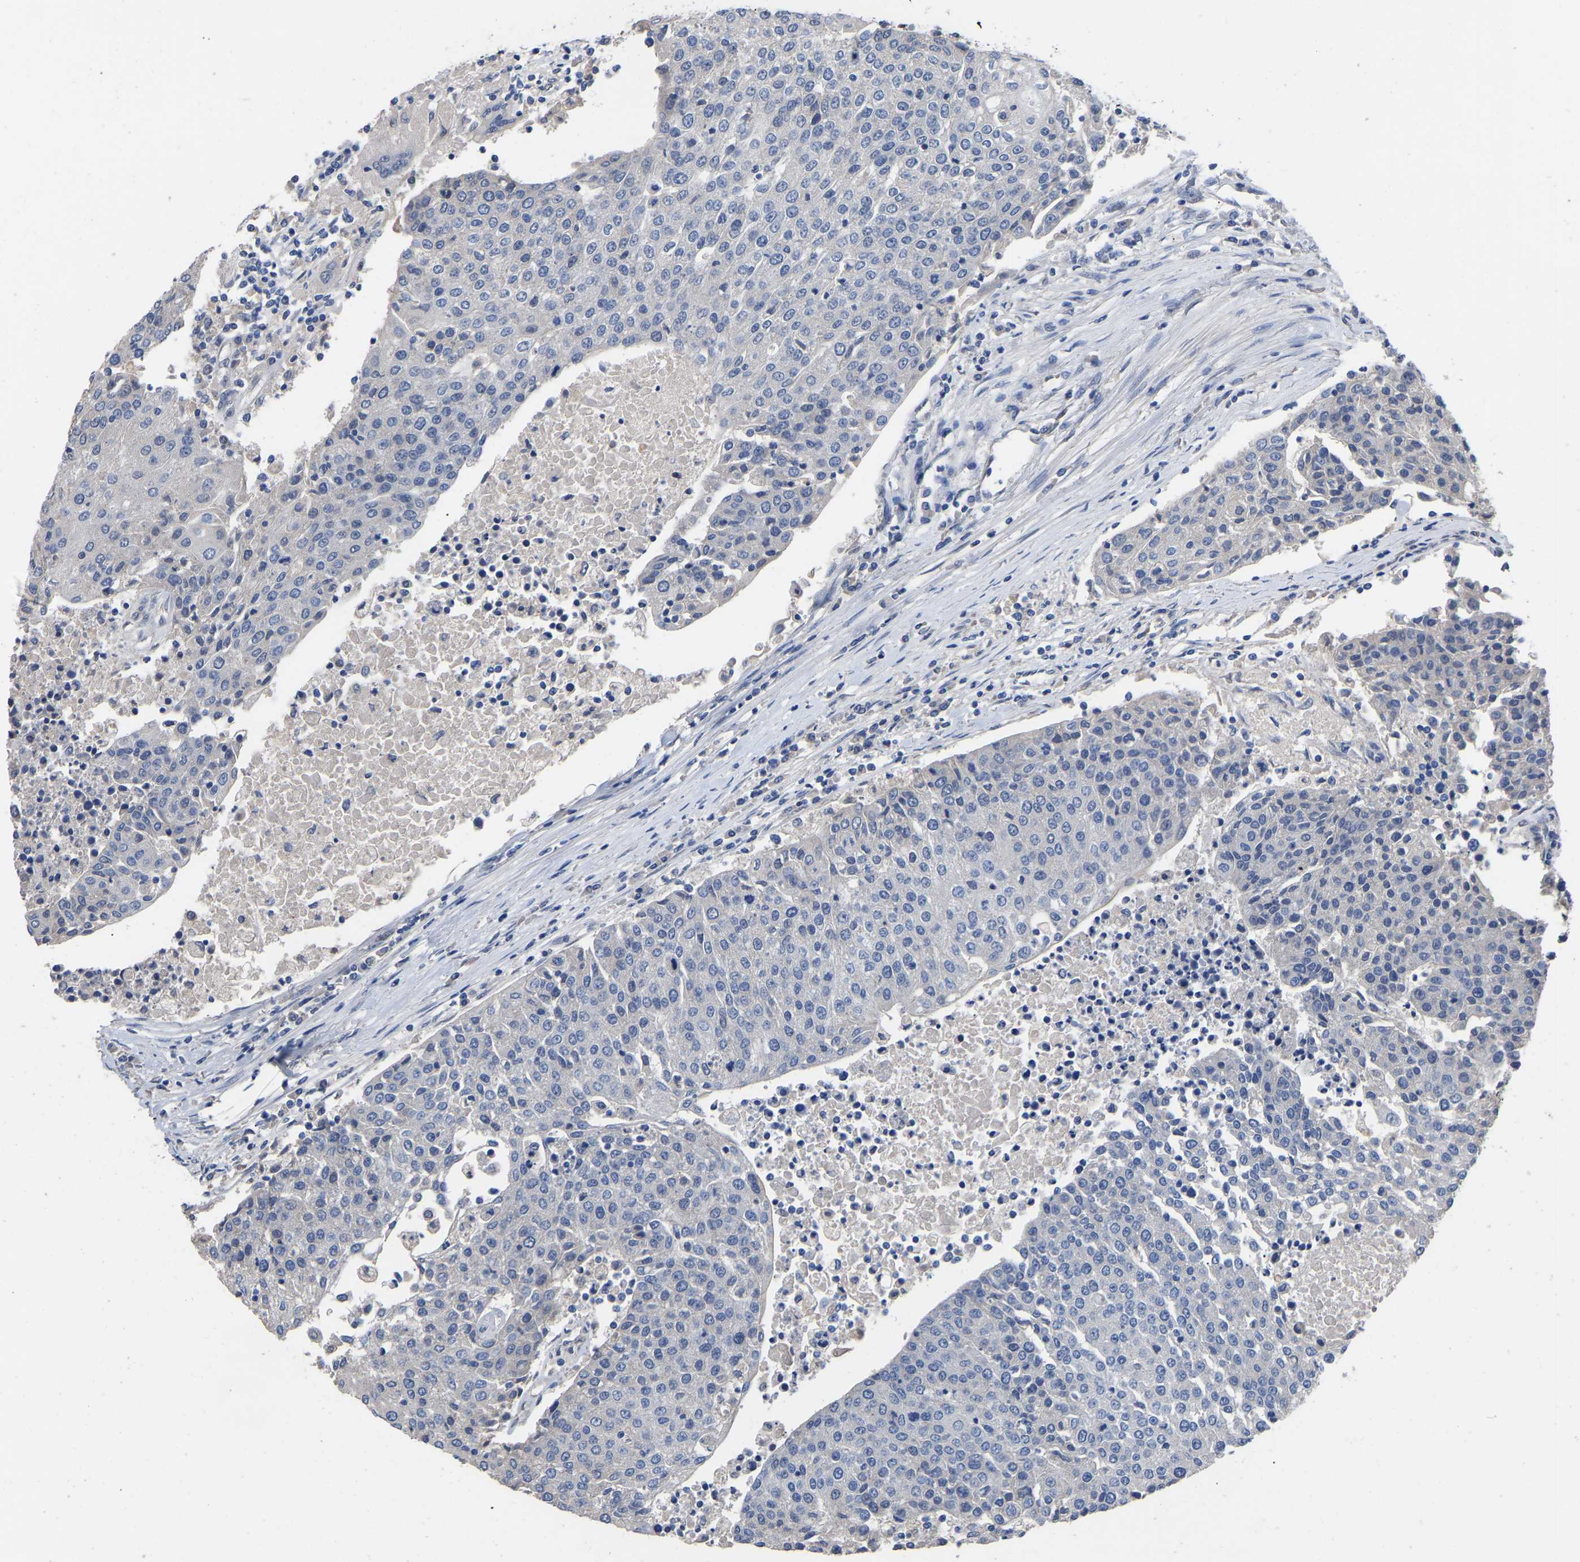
{"staining": {"intensity": "negative", "quantity": "none", "location": "none"}, "tissue": "urothelial cancer", "cell_type": "Tumor cells", "image_type": "cancer", "snomed": [{"axis": "morphology", "description": "Urothelial carcinoma, High grade"}, {"axis": "topography", "description": "Urinary bladder"}], "caption": "Tumor cells show no significant protein expression in urothelial carcinoma (high-grade).", "gene": "QKI", "patient": {"sex": "female", "age": 85}}